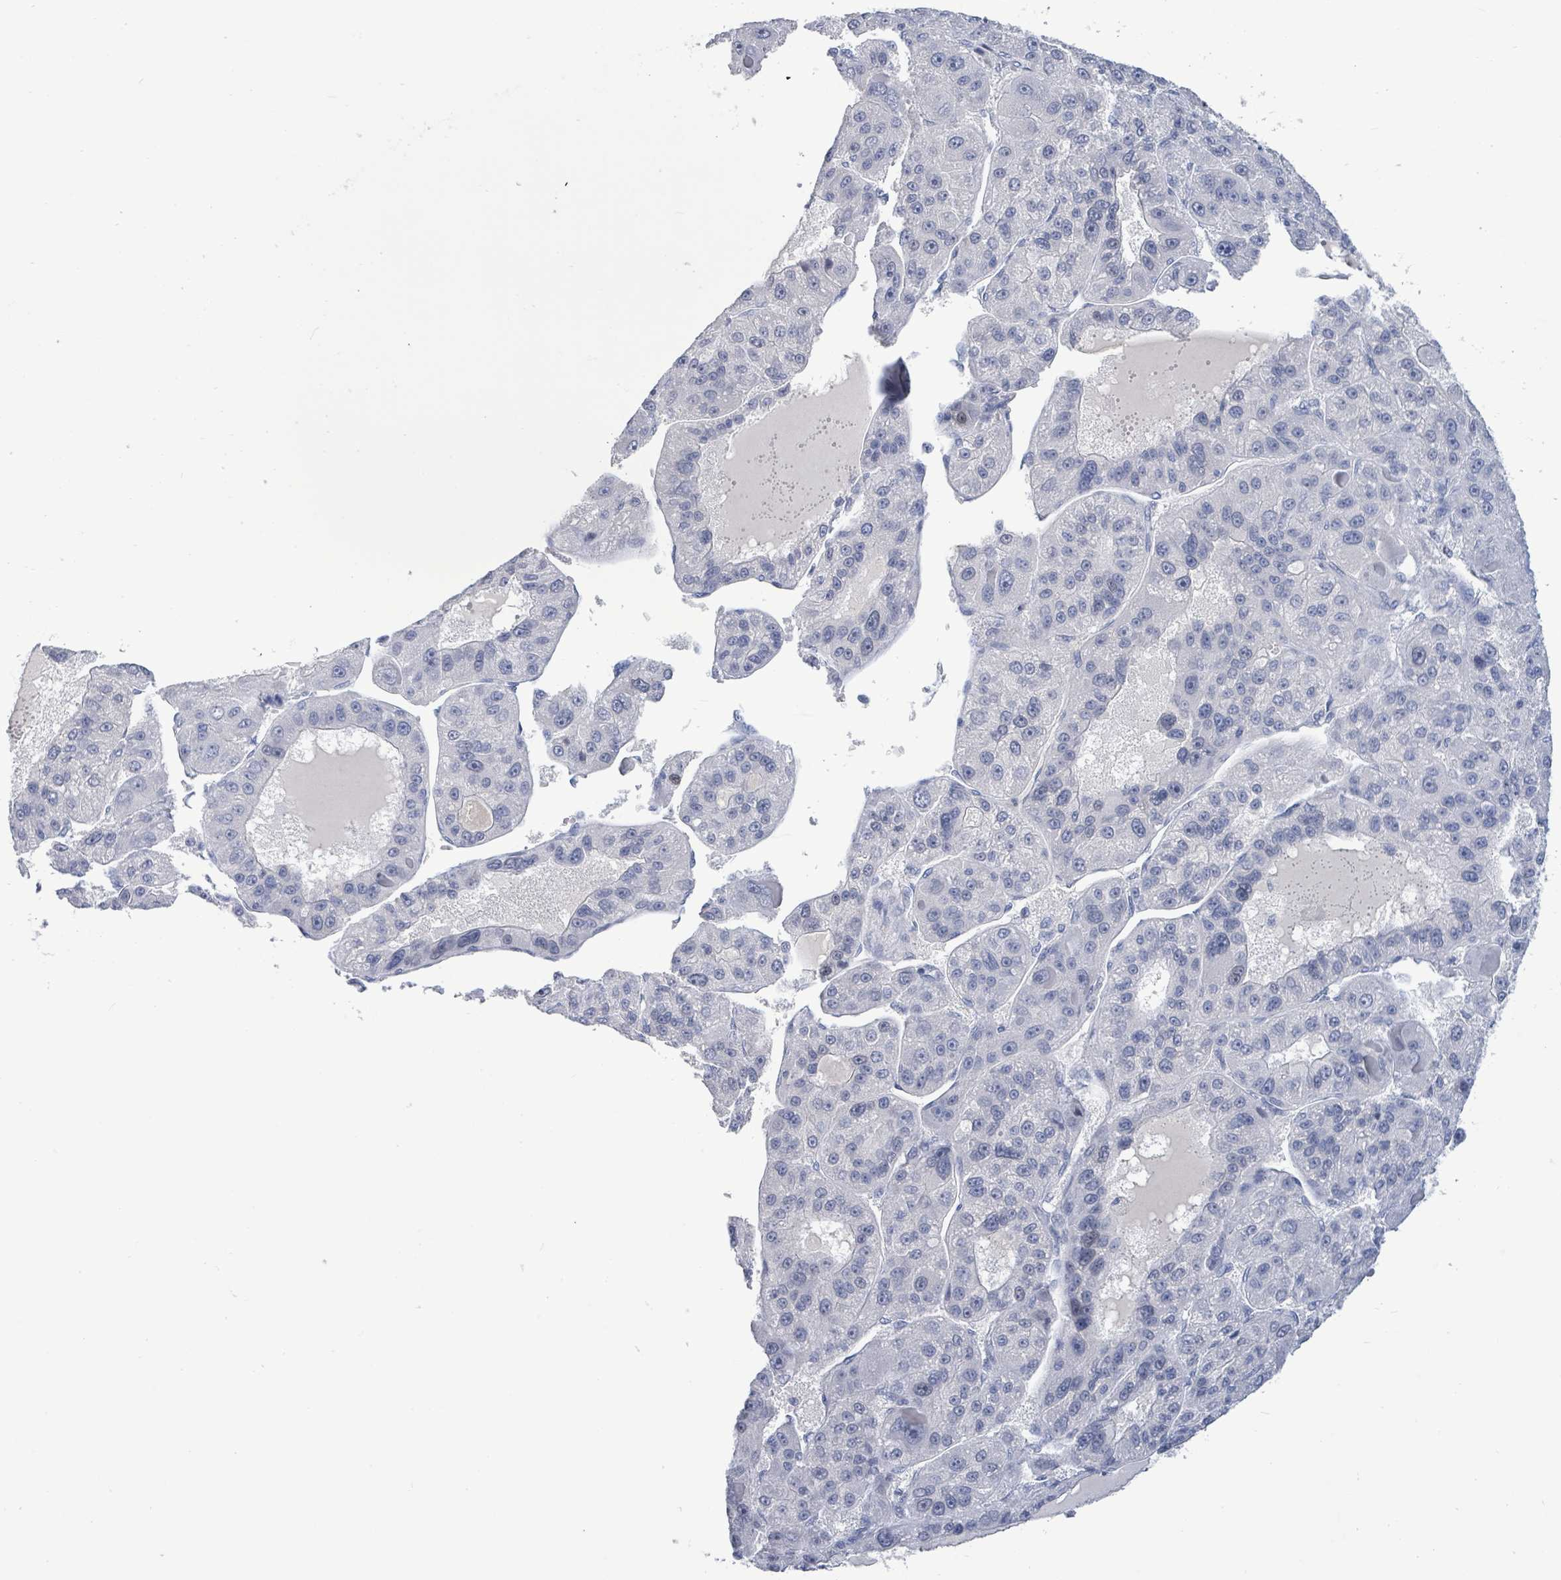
{"staining": {"intensity": "negative", "quantity": "none", "location": "none"}, "tissue": "liver cancer", "cell_type": "Tumor cells", "image_type": "cancer", "snomed": [{"axis": "morphology", "description": "Carcinoma, Hepatocellular, NOS"}, {"axis": "topography", "description": "Liver"}], "caption": "This is an IHC micrograph of liver hepatocellular carcinoma. There is no expression in tumor cells.", "gene": "NTN3", "patient": {"sex": "male", "age": 76}}